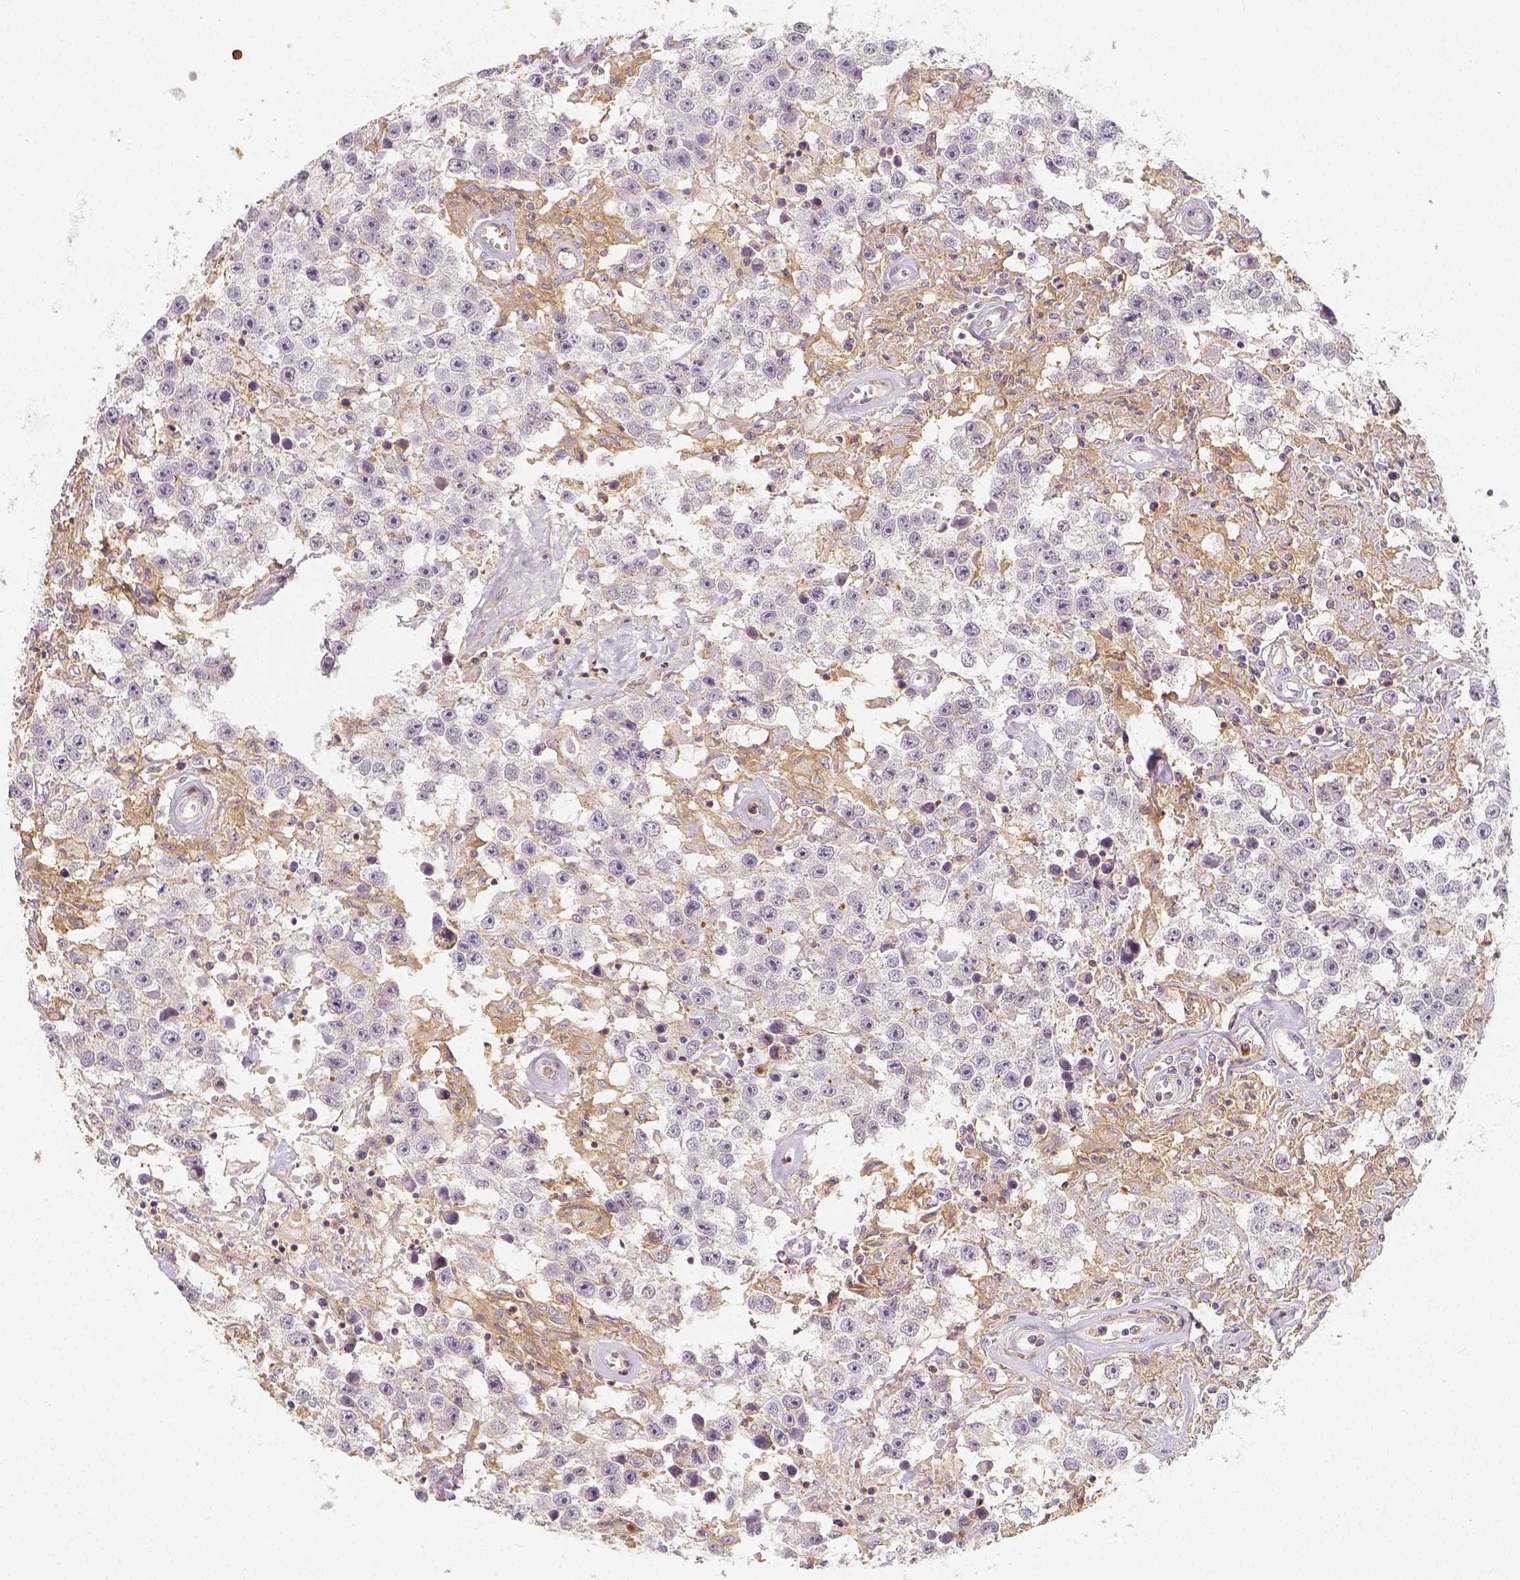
{"staining": {"intensity": "negative", "quantity": "none", "location": "none"}, "tissue": "testis cancer", "cell_type": "Tumor cells", "image_type": "cancer", "snomed": [{"axis": "morphology", "description": "Seminoma, NOS"}, {"axis": "topography", "description": "Testis"}], "caption": "Testis cancer stained for a protein using immunohistochemistry demonstrates no positivity tumor cells.", "gene": "PTPRJ", "patient": {"sex": "male", "age": 43}}